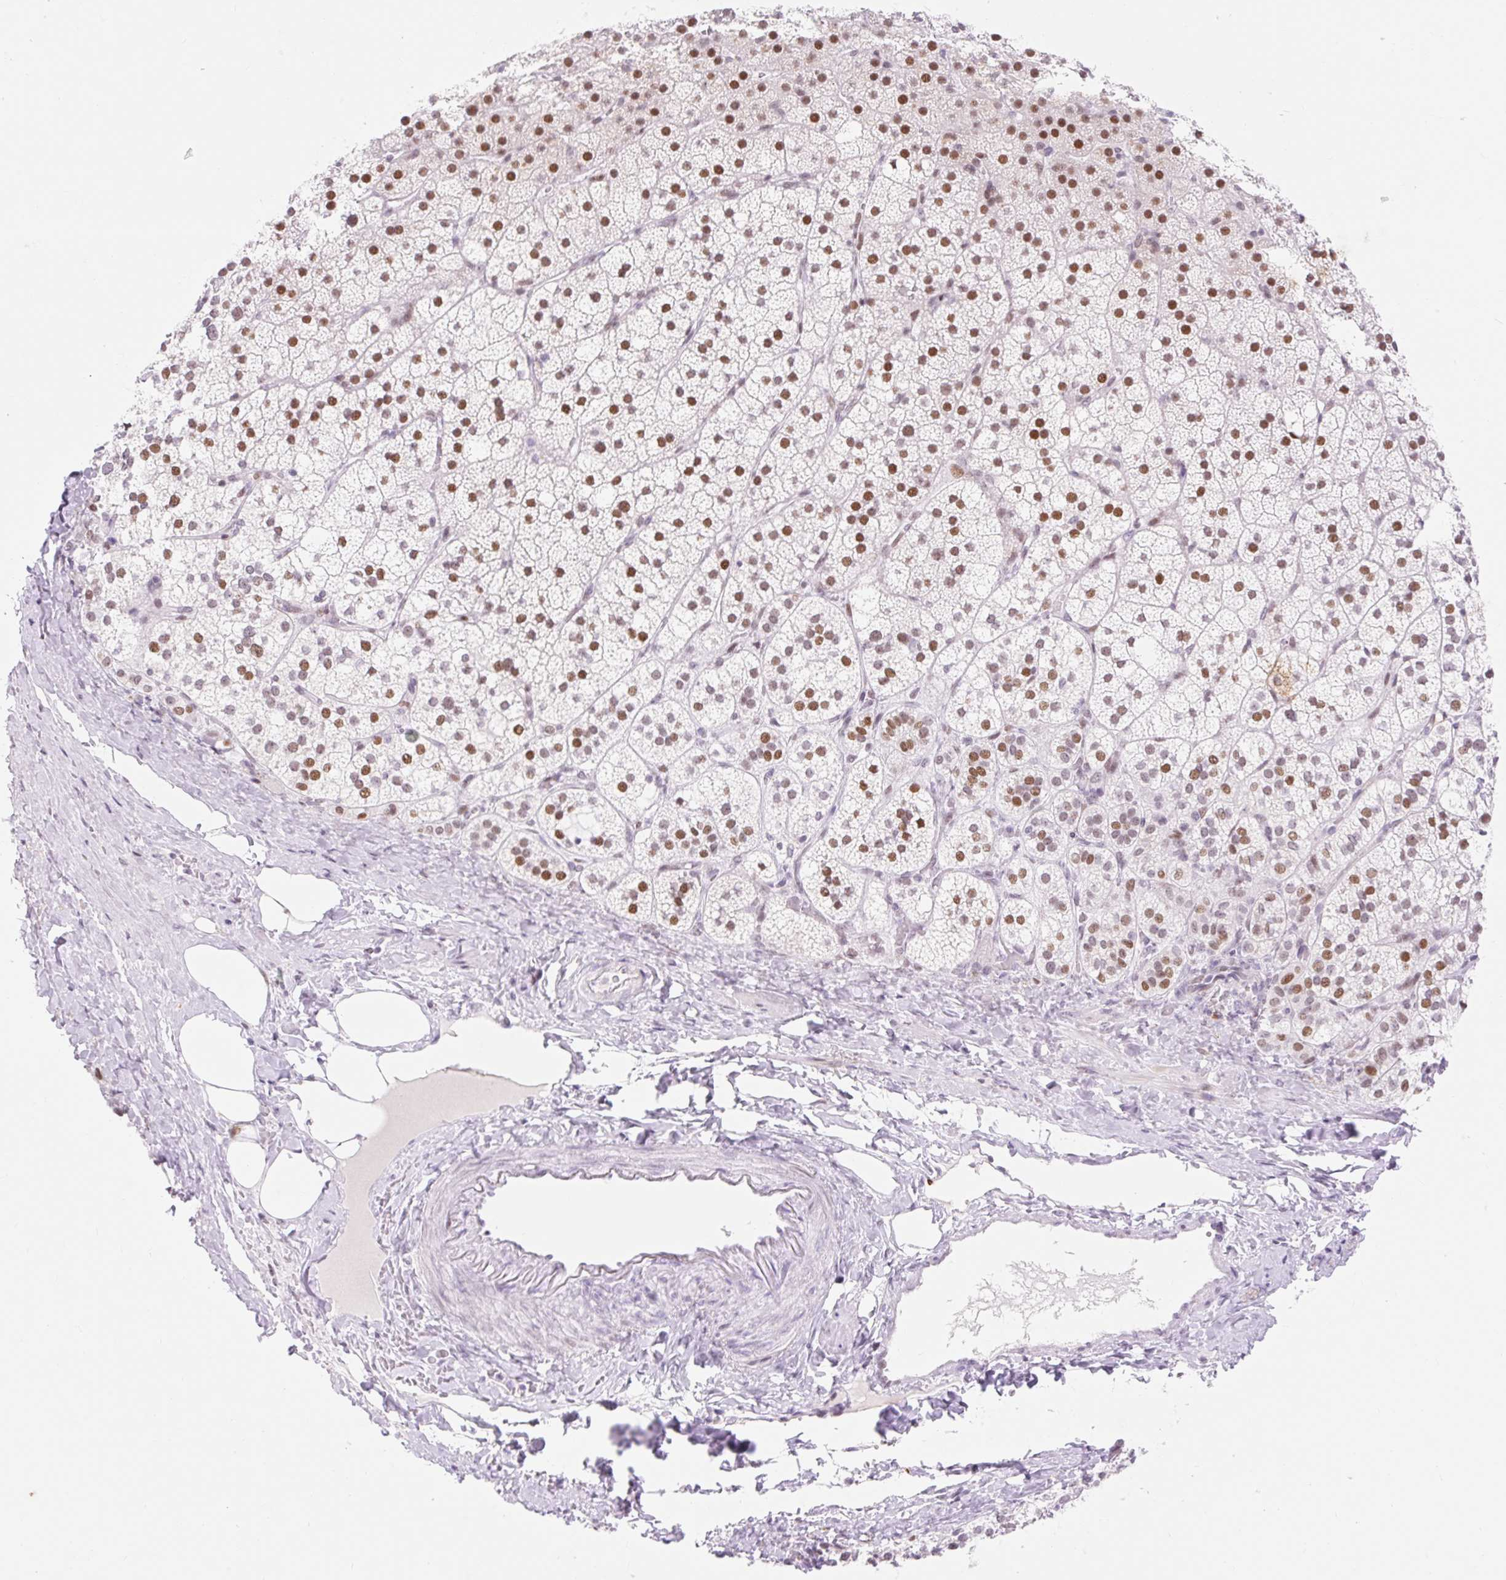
{"staining": {"intensity": "moderate", "quantity": ">75%", "location": "nuclear"}, "tissue": "adrenal gland", "cell_type": "Glandular cells", "image_type": "normal", "snomed": [{"axis": "morphology", "description": "Normal tissue, NOS"}, {"axis": "topography", "description": "Adrenal gland"}], "caption": "Moderate nuclear staining is appreciated in approximately >75% of glandular cells in benign adrenal gland.", "gene": "H2BW1", "patient": {"sex": "male", "age": 53}}